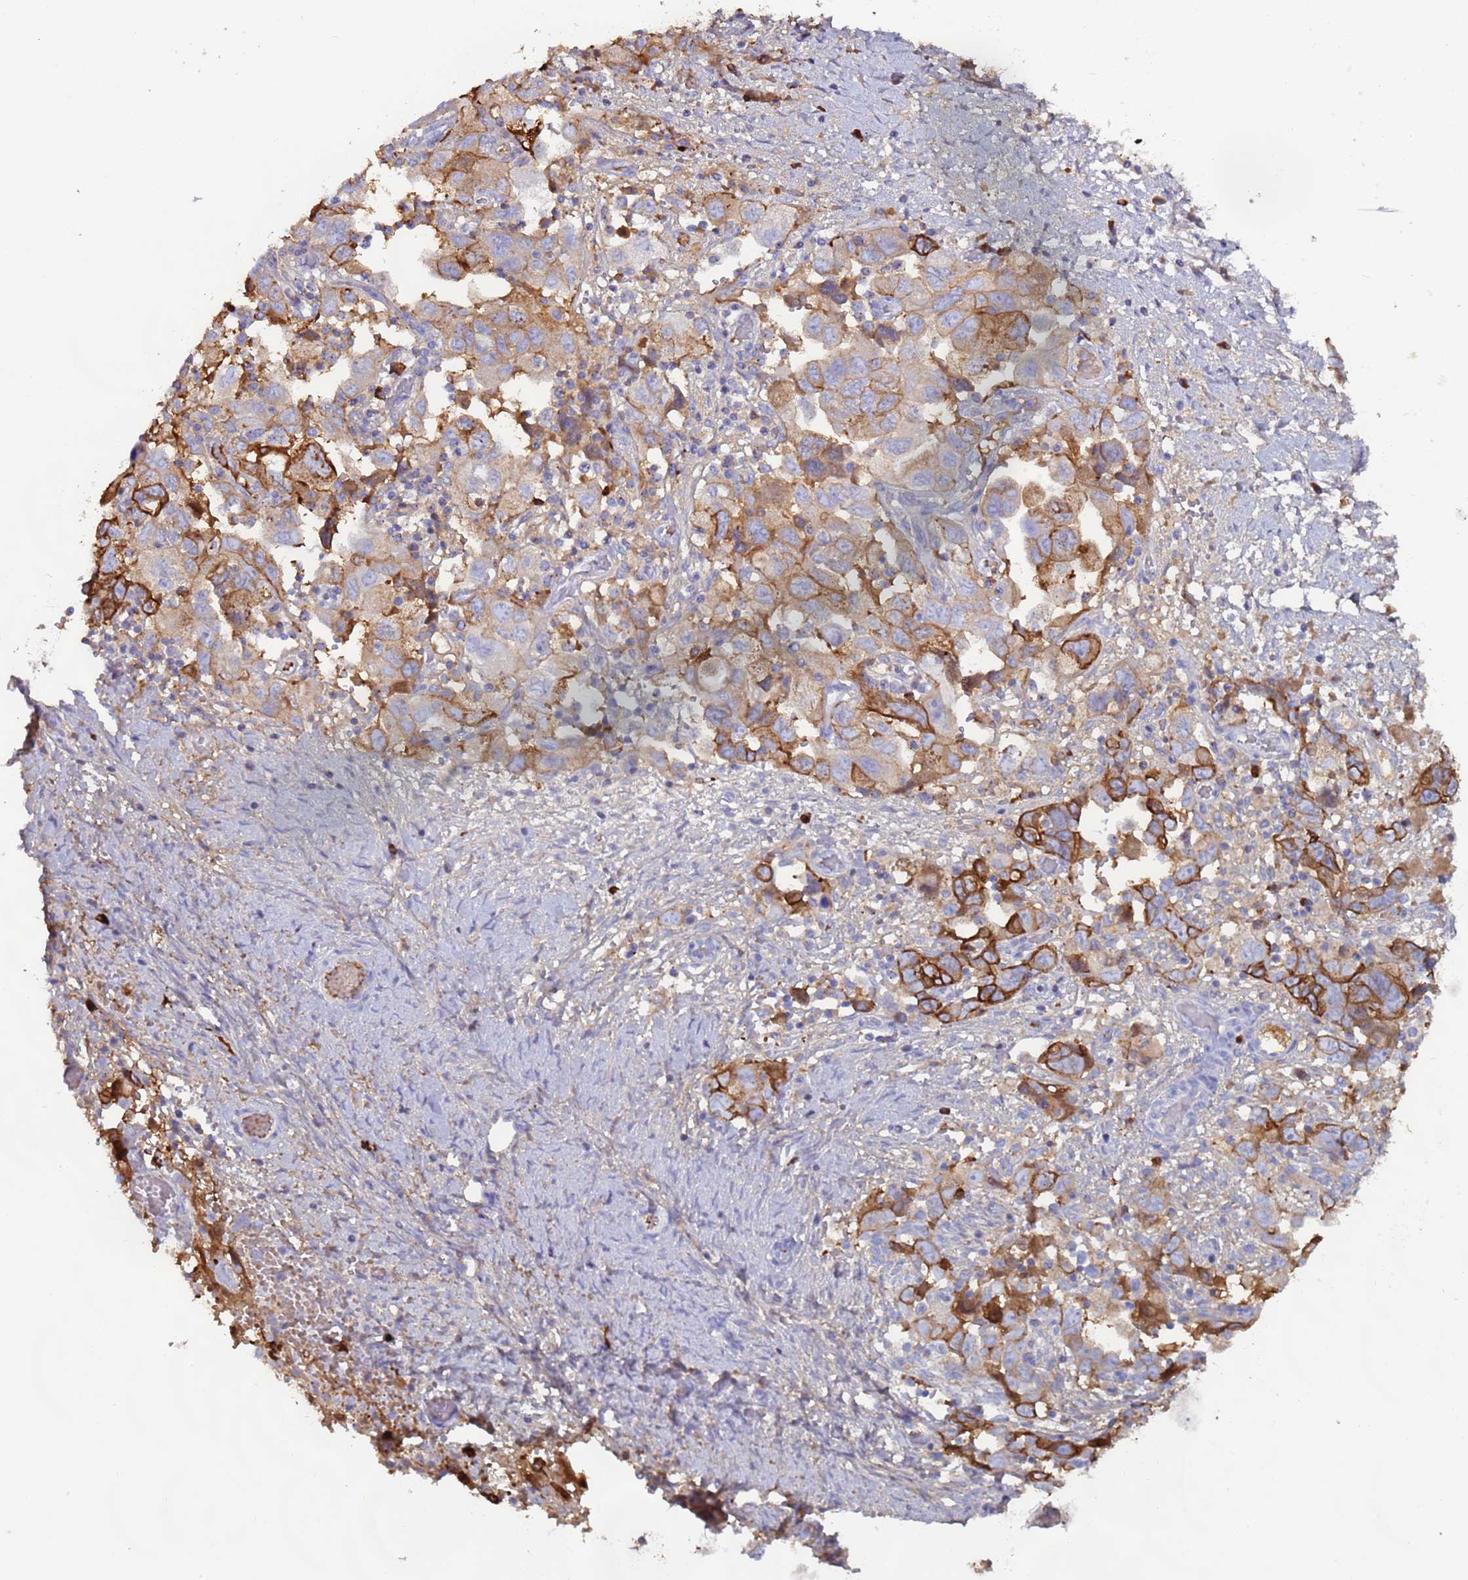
{"staining": {"intensity": "strong", "quantity": "25%-75%", "location": "cytoplasmic/membranous"}, "tissue": "ovarian cancer", "cell_type": "Tumor cells", "image_type": "cancer", "snomed": [{"axis": "morphology", "description": "Carcinoma, NOS"}, {"axis": "morphology", "description": "Cystadenocarcinoma, serous, NOS"}, {"axis": "topography", "description": "Ovary"}], "caption": "Ovarian cancer (carcinoma) tissue displays strong cytoplasmic/membranous positivity in approximately 25%-75% of tumor cells", "gene": "CYSLTR2", "patient": {"sex": "female", "age": 69}}